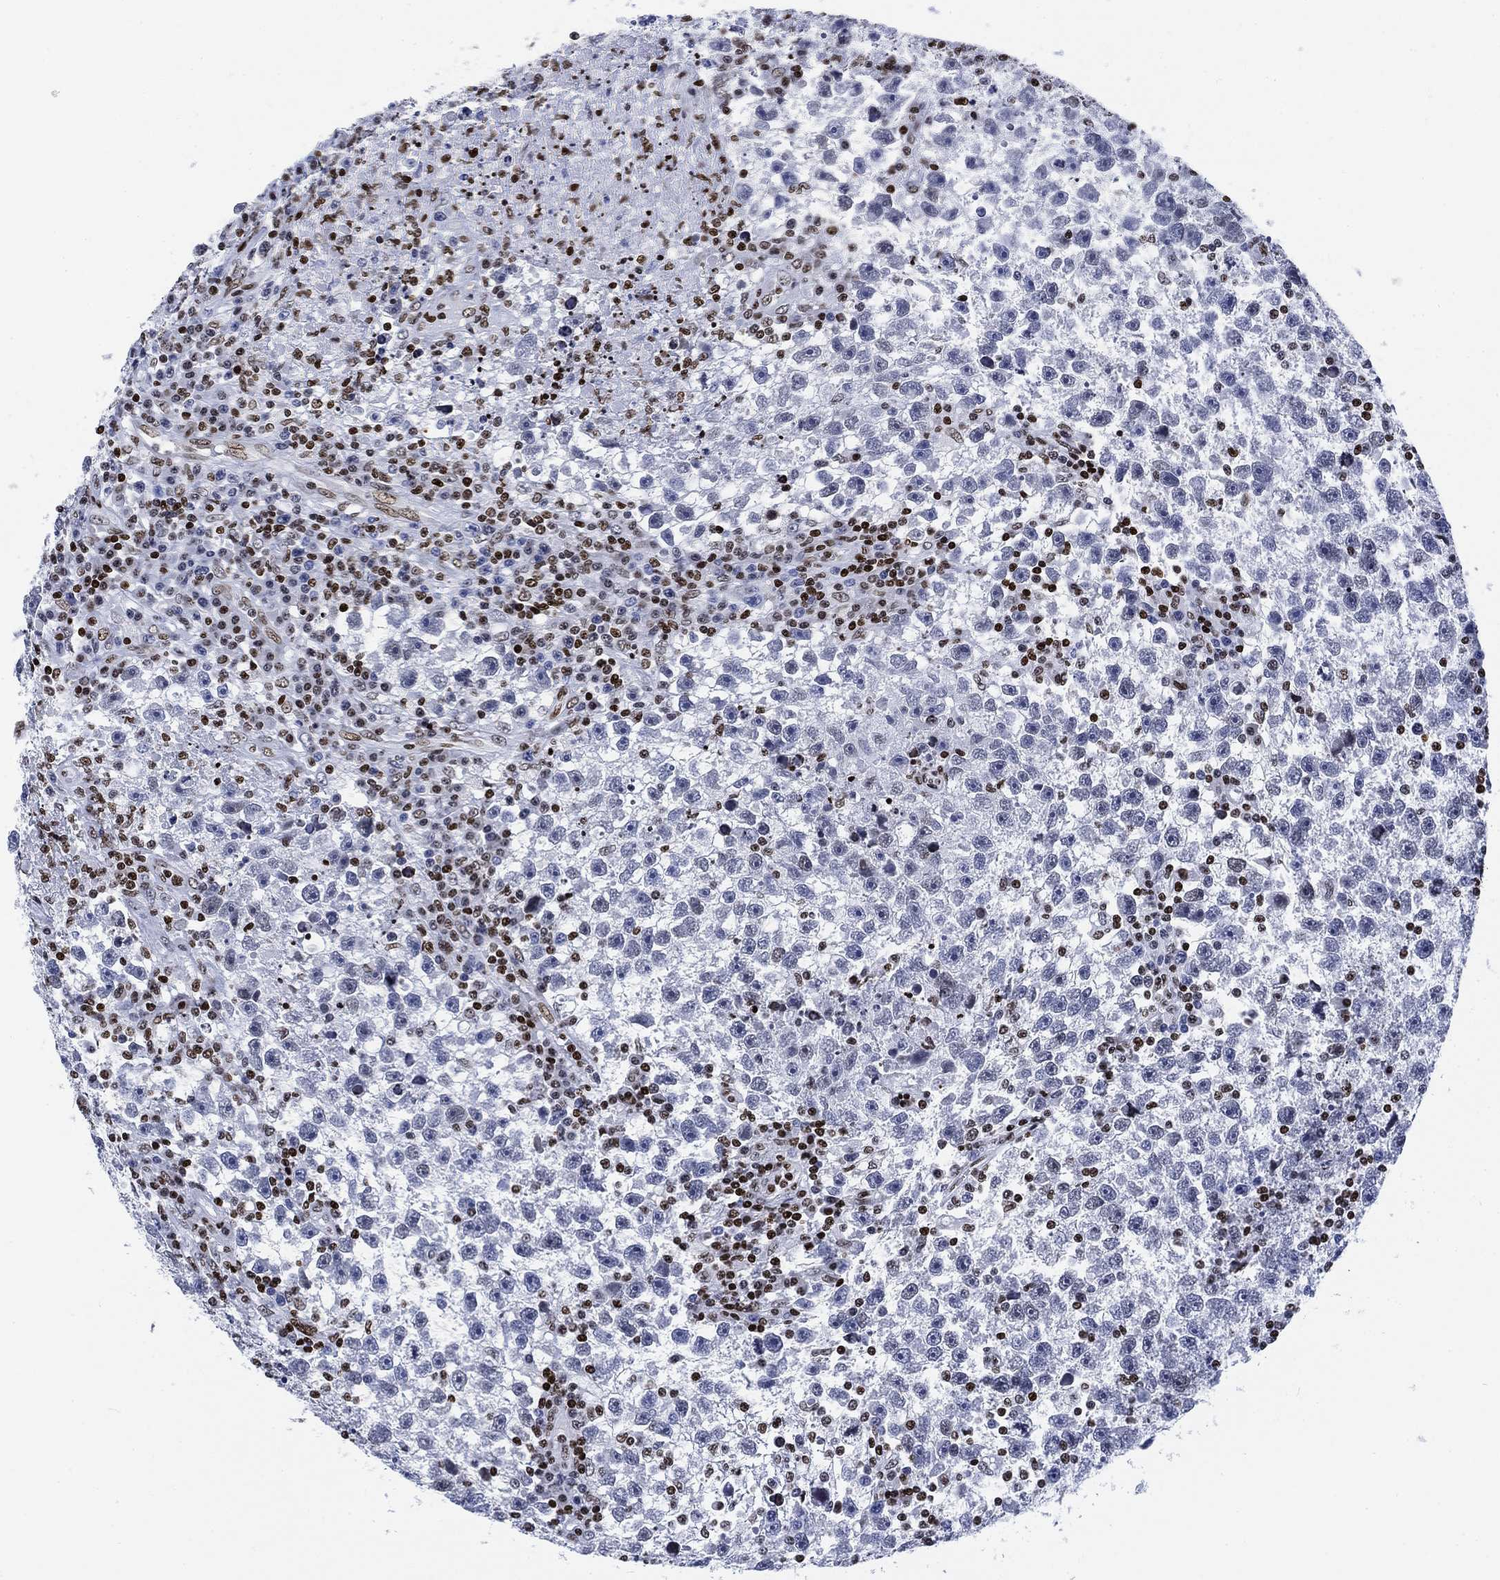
{"staining": {"intensity": "negative", "quantity": "none", "location": "none"}, "tissue": "testis cancer", "cell_type": "Tumor cells", "image_type": "cancer", "snomed": [{"axis": "morphology", "description": "Seminoma, NOS"}, {"axis": "topography", "description": "Testis"}], "caption": "Protein analysis of testis cancer (seminoma) demonstrates no significant expression in tumor cells.", "gene": "H1-10", "patient": {"sex": "male", "age": 47}}